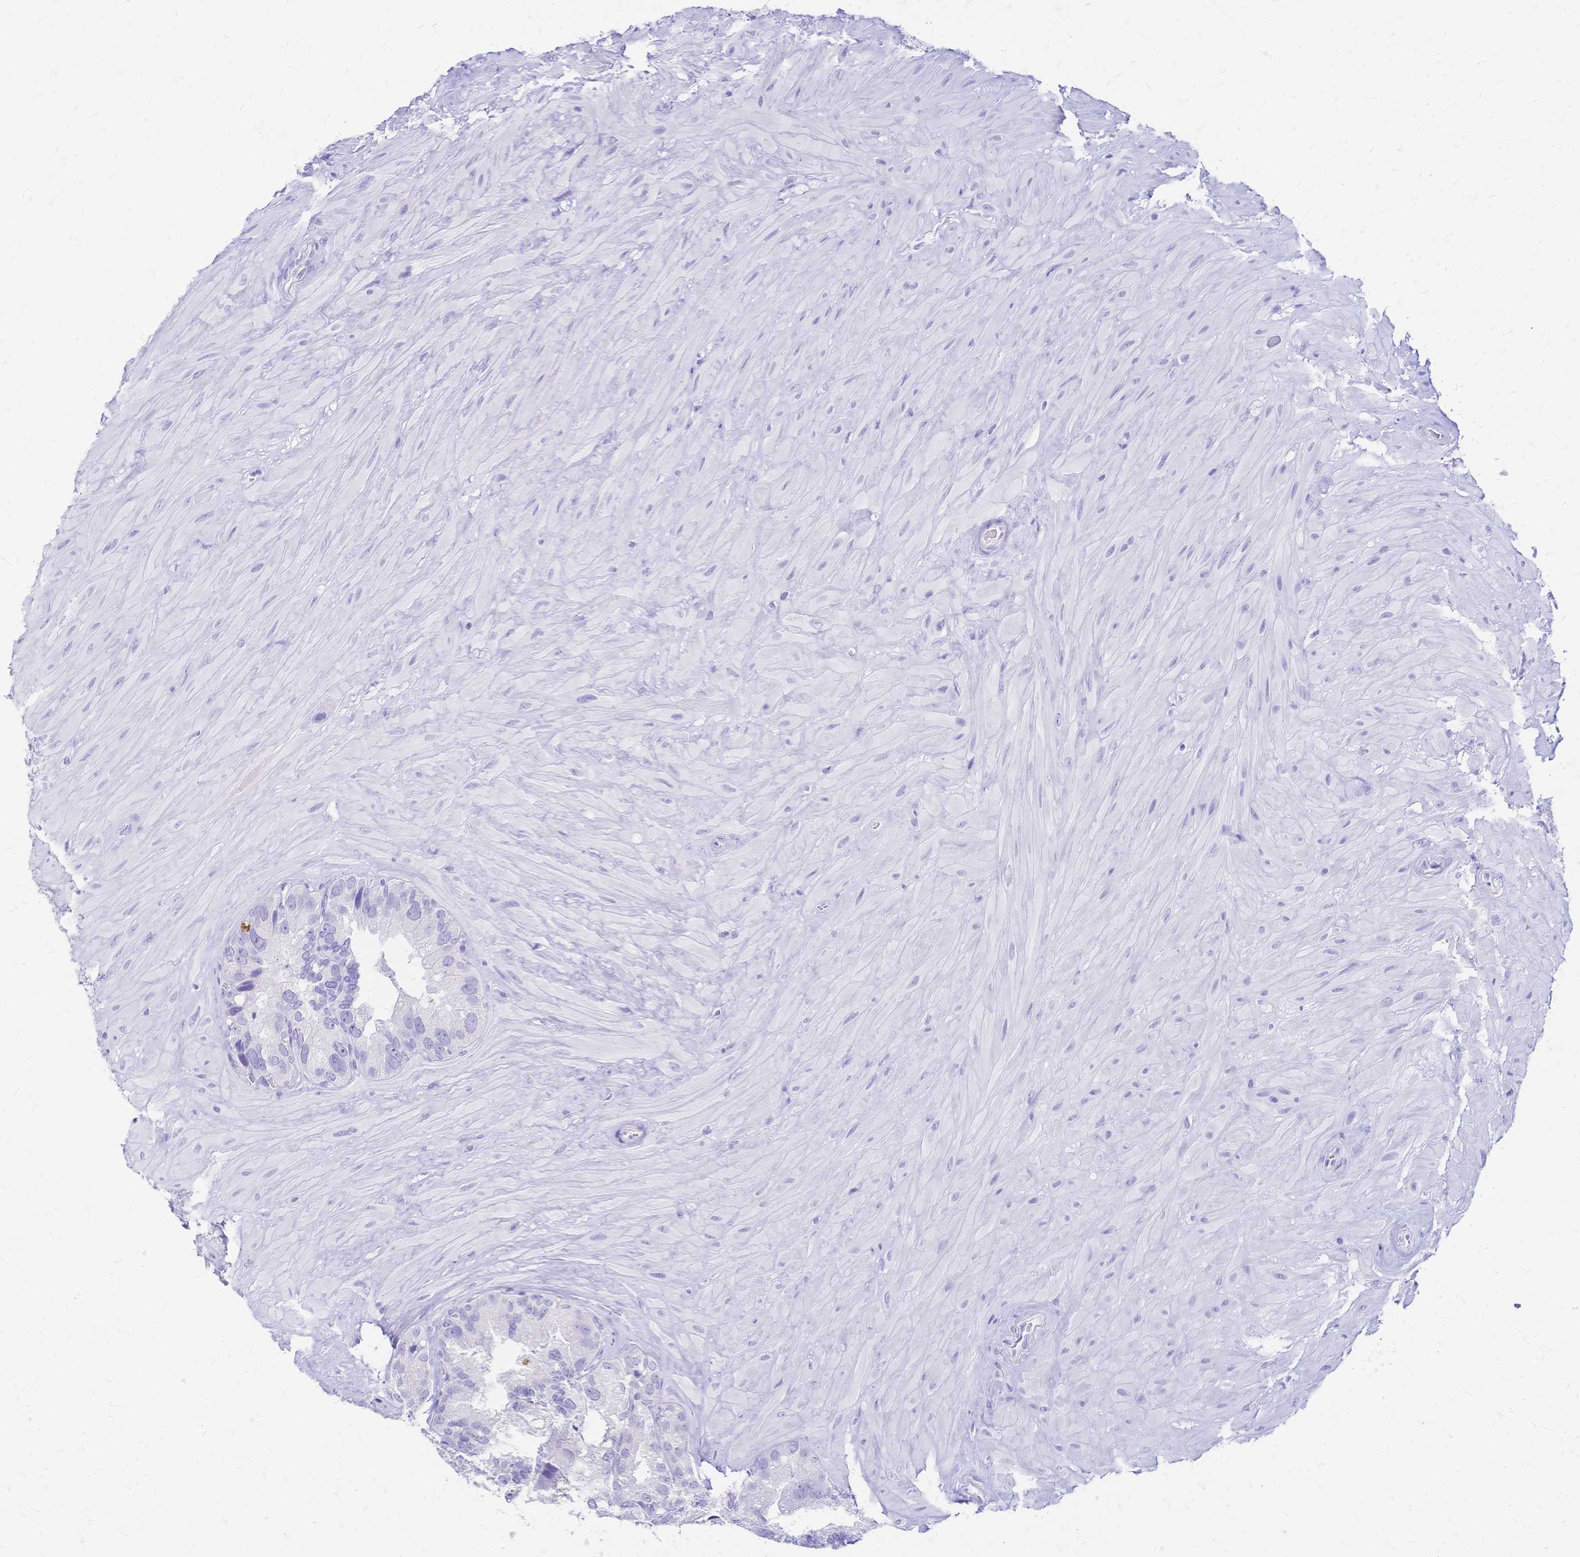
{"staining": {"intensity": "negative", "quantity": "none", "location": "none"}, "tissue": "seminal vesicle", "cell_type": "Glandular cells", "image_type": "normal", "snomed": [{"axis": "morphology", "description": "Normal tissue, NOS"}, {"axis": "topography", "description": "Seminal veicle"}], "caption": "An IHC histopathology image of benign seminal vesicle is shown. There is no staining in glandular cells of seminal vesicle.", "gene": "FA2H", "patient": {"sex": "male", "age": 60}}